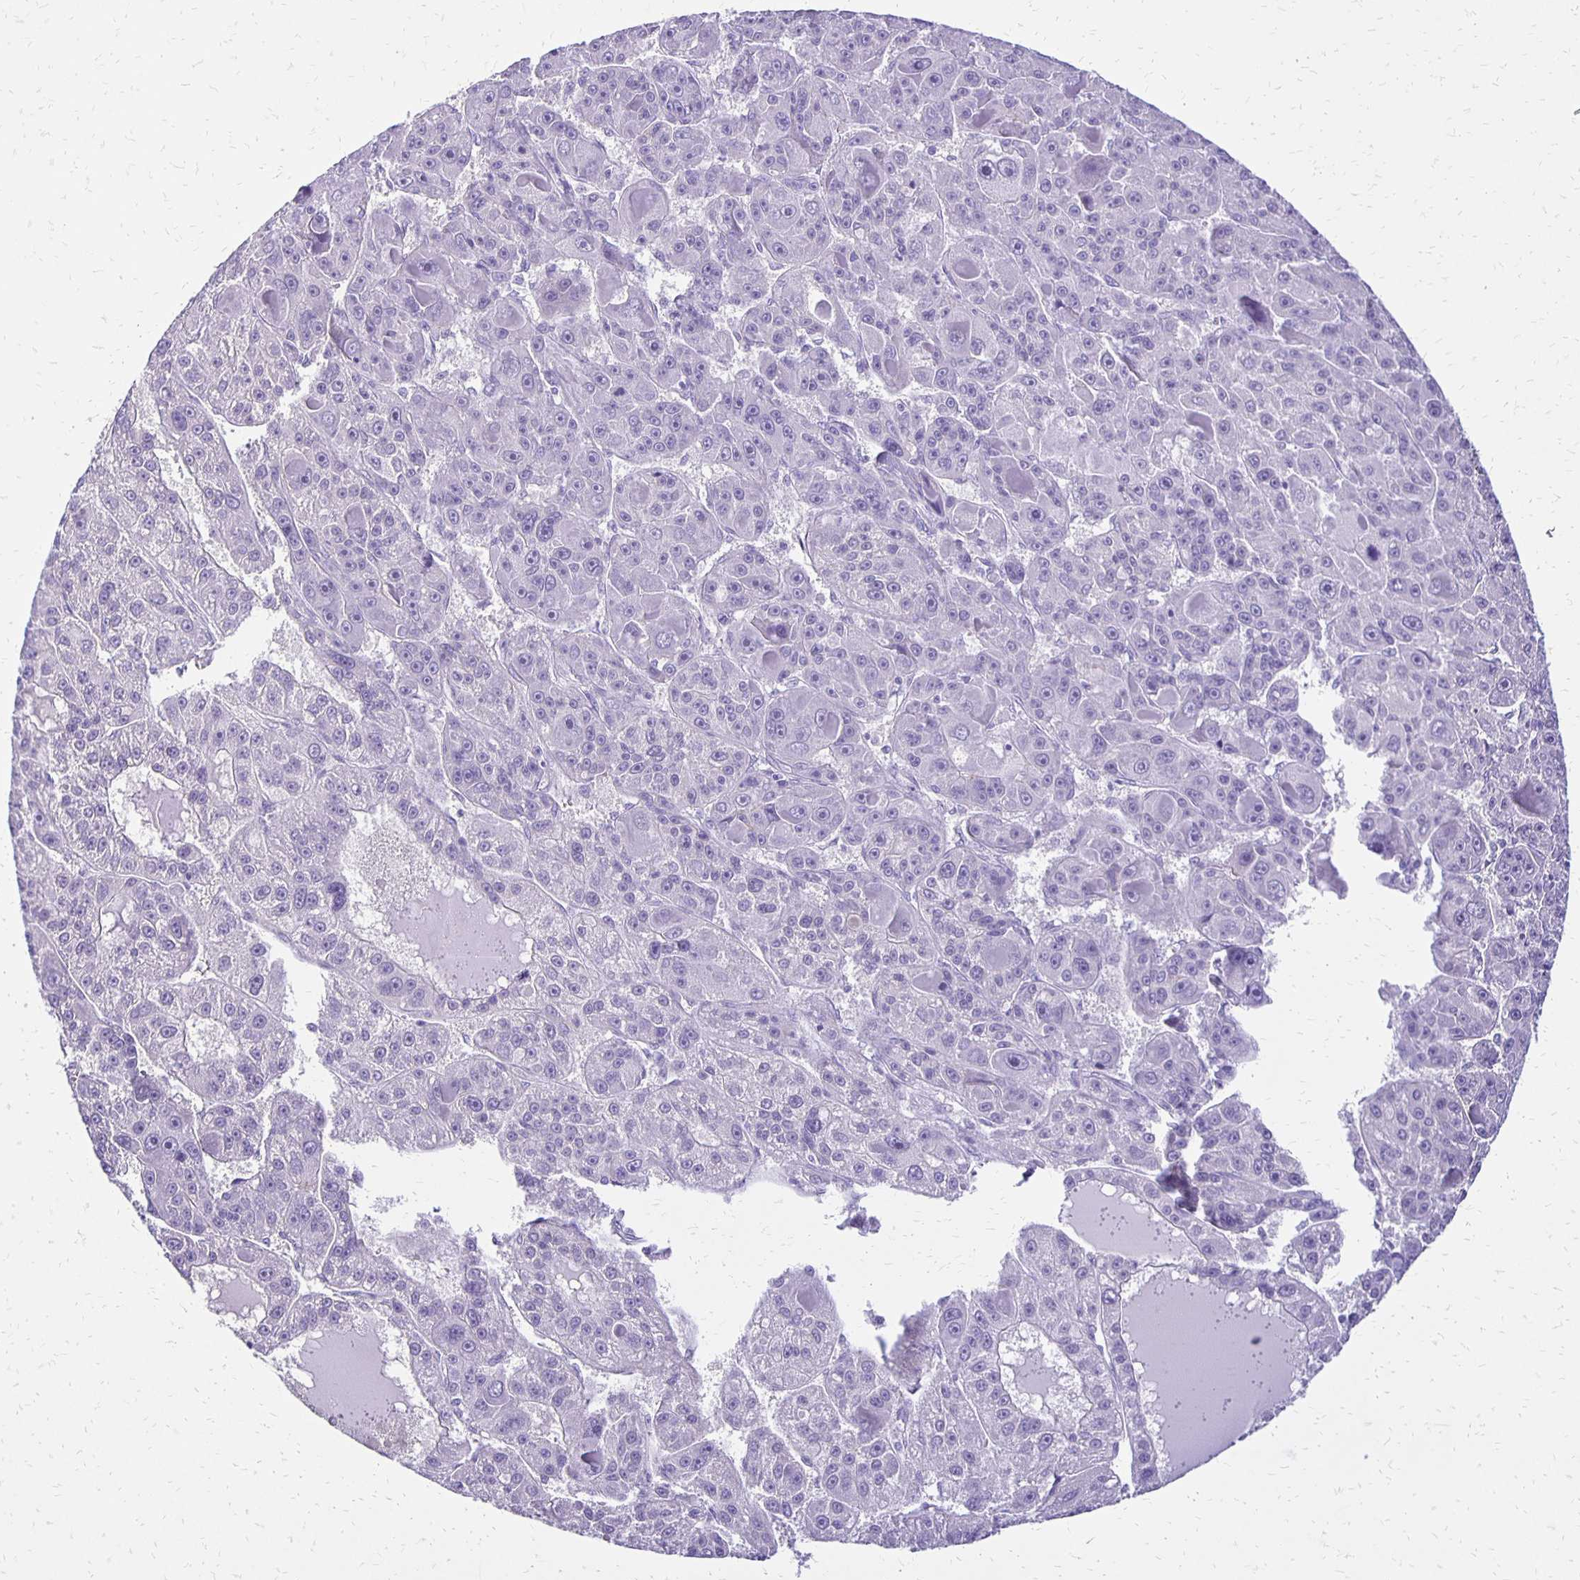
{"staining": {"intensity": "negative", "quantity": "none", "location": "none"}, "tissue": "liver cancer", "cell_type": "Tumor cells", "image_type": "cancer", "snomed": [{"axis": "morphology", "description": "Carcinoma, Hepatocellular, NOS"}, {"axis": "topography", "description": "Liver"}], "caption": "High power microscopy histopathology image of an IHC histopathology image of hepatocellular carcinoma (liver), revealing no significant staining in tumor cells.", "gene": "ANKRD45", "patient": {"sex": "male", "age": 76}}